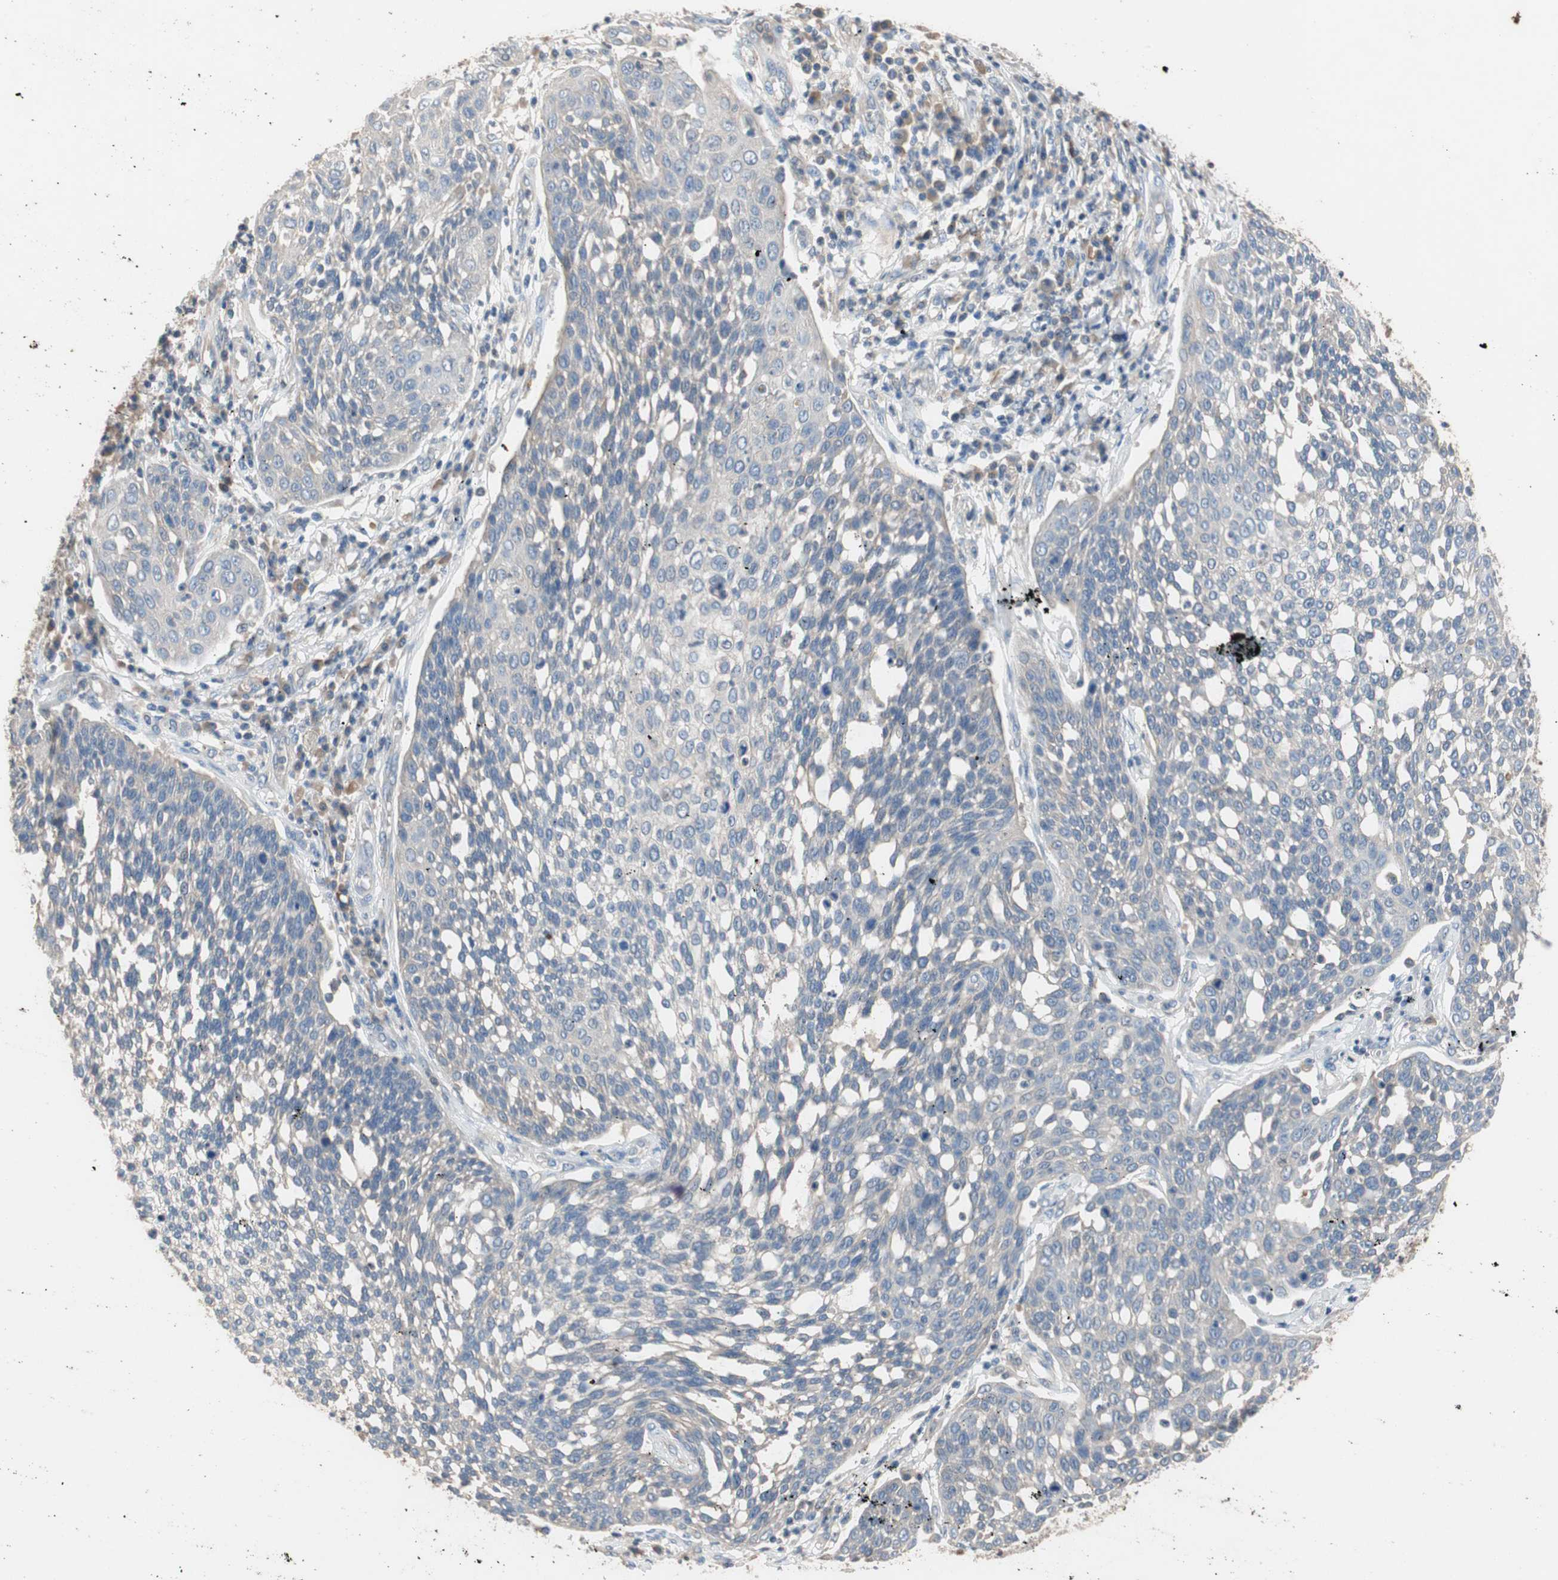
{"staining": {"intensity": "weak", "quantity": "<25%", "location": "cytoplasmic/membranous"}, "tissue": "cervical cancer", "cell_type": "Tumor cells", "image_type": "cancer", "snomed": [{"axis": "morphology", "description": "Squamous cell carcinoma, NOS"}, {"axis": "topography", "description": "Cervix"}], "caption": "Protein analysis of cervical cancer demonstrates no significant positivity in tumor cells. (DAB immunohistochemistry (IHC), high magnification).", "gene": "ADAP1", "patient": {"sex": "female", "age": 34}}